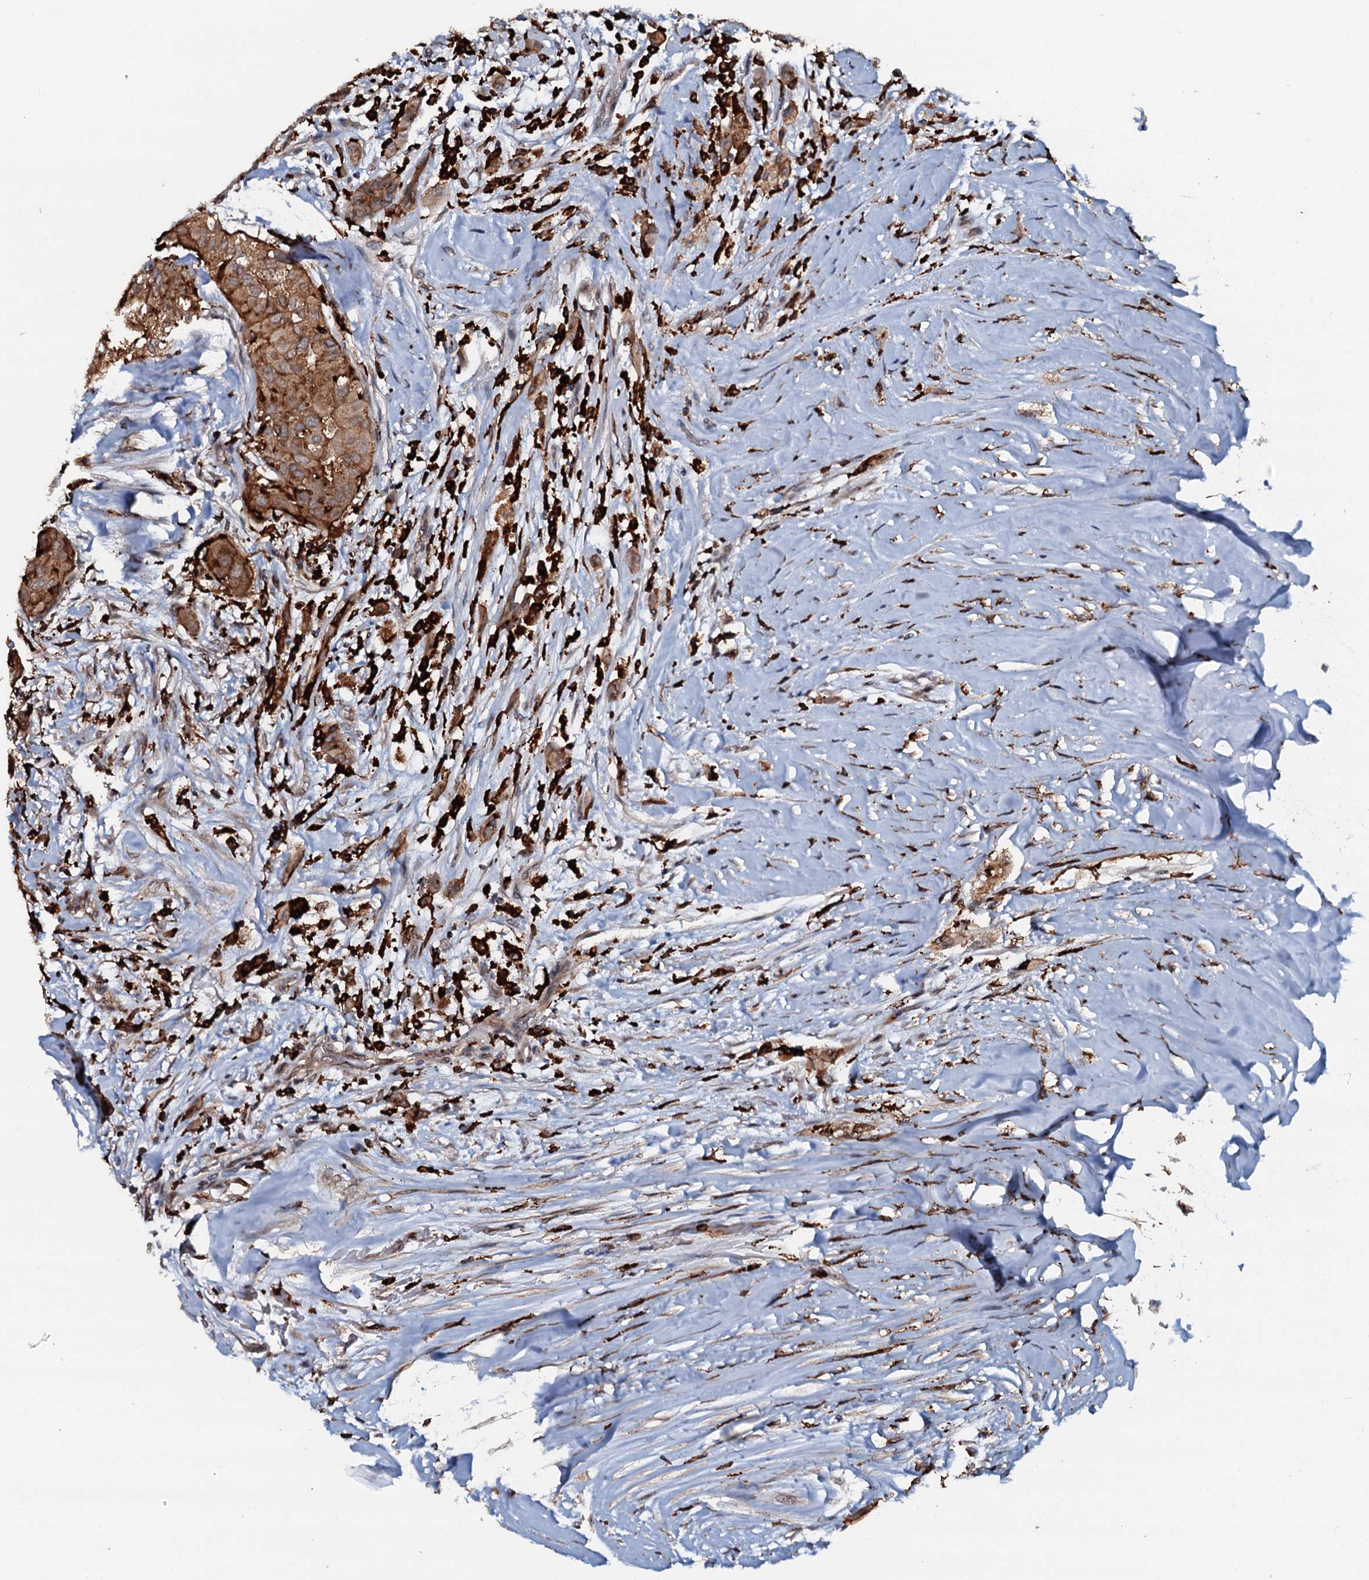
{"staining": {"intensity": "strong", "quantity": ">75%", "location": "cytoplasmic/membranous"}, "tissue": "thyroid cancer", "cell_type": "Tumor cells", "image_type": "cancer", "snomed": [{"axis": "morphology", "description": "Papillary adenocarcinoma, NOS"}, {"axis": "topography", "description": "Thyroid gland"}], "caption": "Immunohistochemical staining of papillary adenocarcinoma (thyroid) exhibits strong cytoplasmic/membranous protein expression in about >75% of tumor cells. (DAB (3,3'-diaminobenzidine) = brown stain, brightfield microscopy at high magnification).", "gene": "VAMP8", "patient": {"sex": "female", "age": 59}}